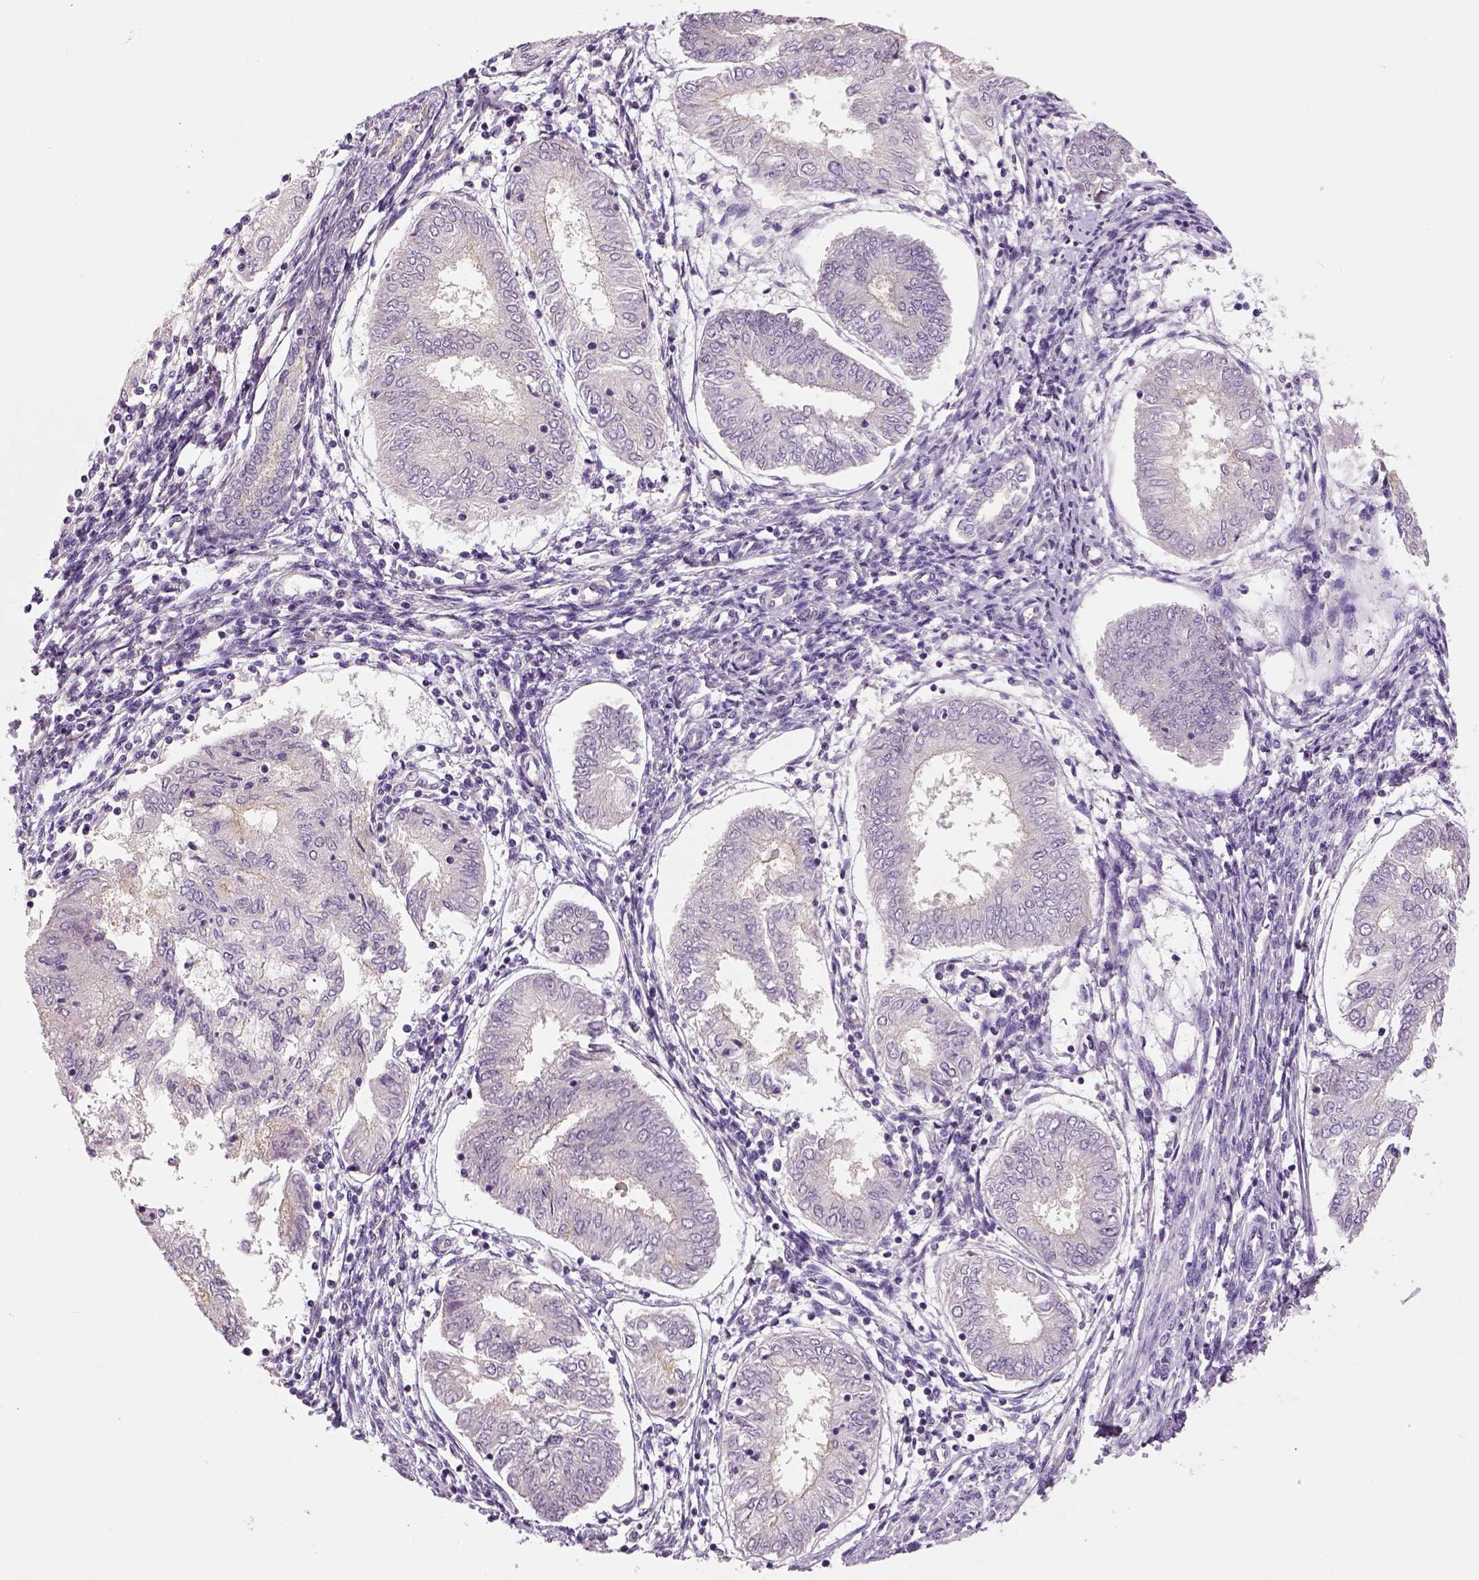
{"staining": {"intensity": "negative", "quantity": "none", "location": "none"}, "tissue": "endometrial cancer", "cell_type": "Tumor cells", "image_type": "cancer", "snomed": [{"axis": "morphology", "description": "Adenocarcinoma, NOS"}, {"axis": "topography", "description": "Endometrium"}], "caption": "An immunohistochemistry image of endometrial cancer is shown. There is no staining in tumor cells of endometrial cancer.", "gene": "NECAB1", "patient": {"sex": "female", "age": 68}}